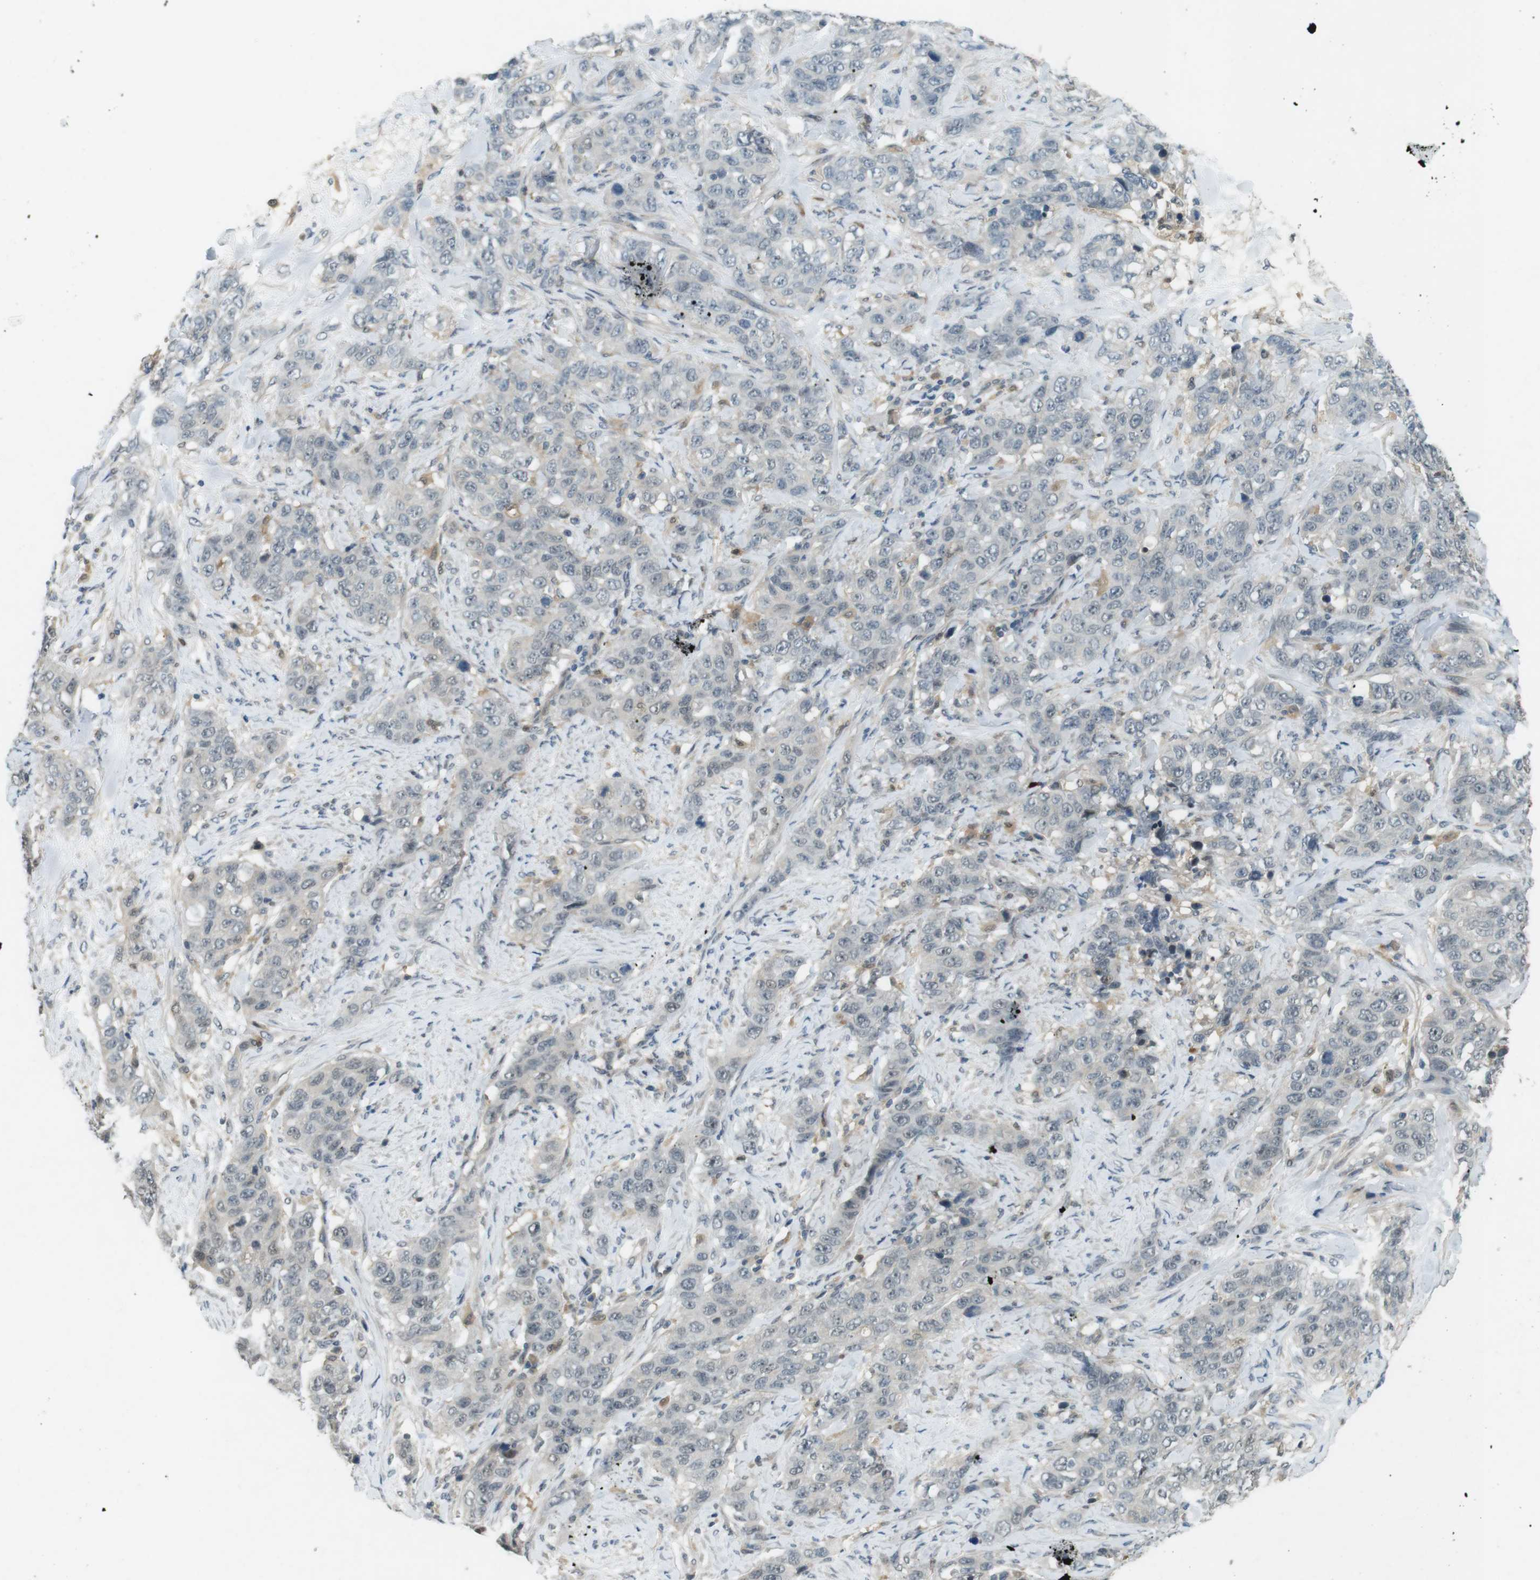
{"staining": {"intensity": "negative", "quantity": "none", "location": "none"}, "tissue": "stomach cancer", "cell_type": "Tumor cells", "image_type": "cancer", "snomed": [{"axis": "morphology", "description": "Adenocarcinoma, NOS"}, {"axis": "topography", "description": "Stomach"}], "caption": "Immunohistochemistry (IHC) micrograph of neoplastic tissue: stomach cancer stained with DAB (3,3'-diaminobenzidine) reveals no significant protein positivity in tumor cells.", "gene": "CDK14", "patient": {"sex": "male", "age": 48}}